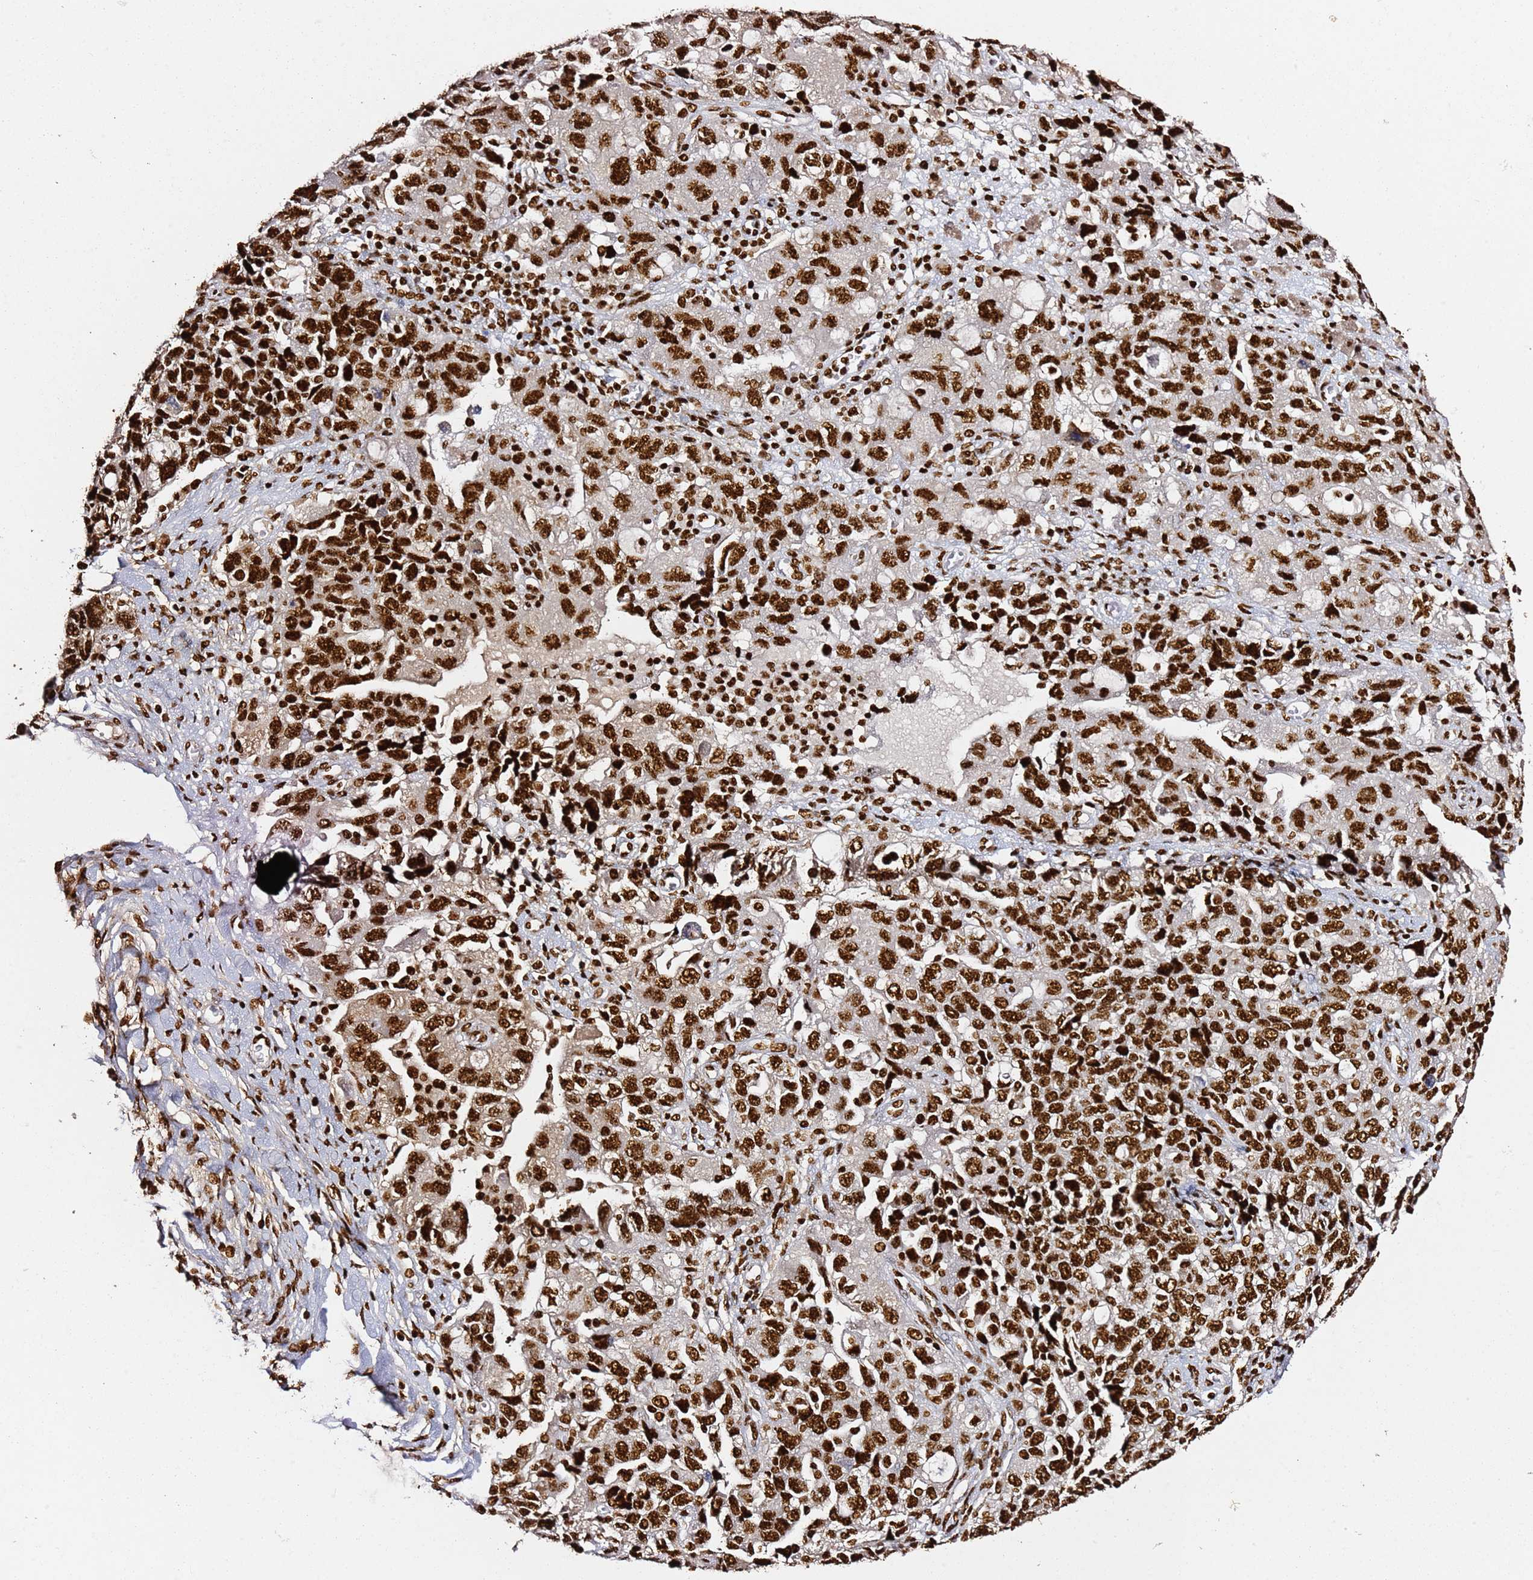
{"staining": {"intensity": "strong", "quantity": ">75%", "location": "nuclear"}, "tissue": "ovarian cancer", "cell_type": "Tumor cells", "image_type": "cancer", "snomed": [{"axis": "morphology", "description": "Carcinoma, NOS"}, {"axis": "morphology", "description": "Cystadenocarcinoma, serous, NOS"}, {"axis": "topography", "description": "Ovary"}], "caption": "Immunohistochemistry of ovarian cancer demonstrates high levels of strong nuclear staining in approximately >75% of tumor cells.", "gene": "C6orf226", "patient": {"sex": "female", "age": 69}}